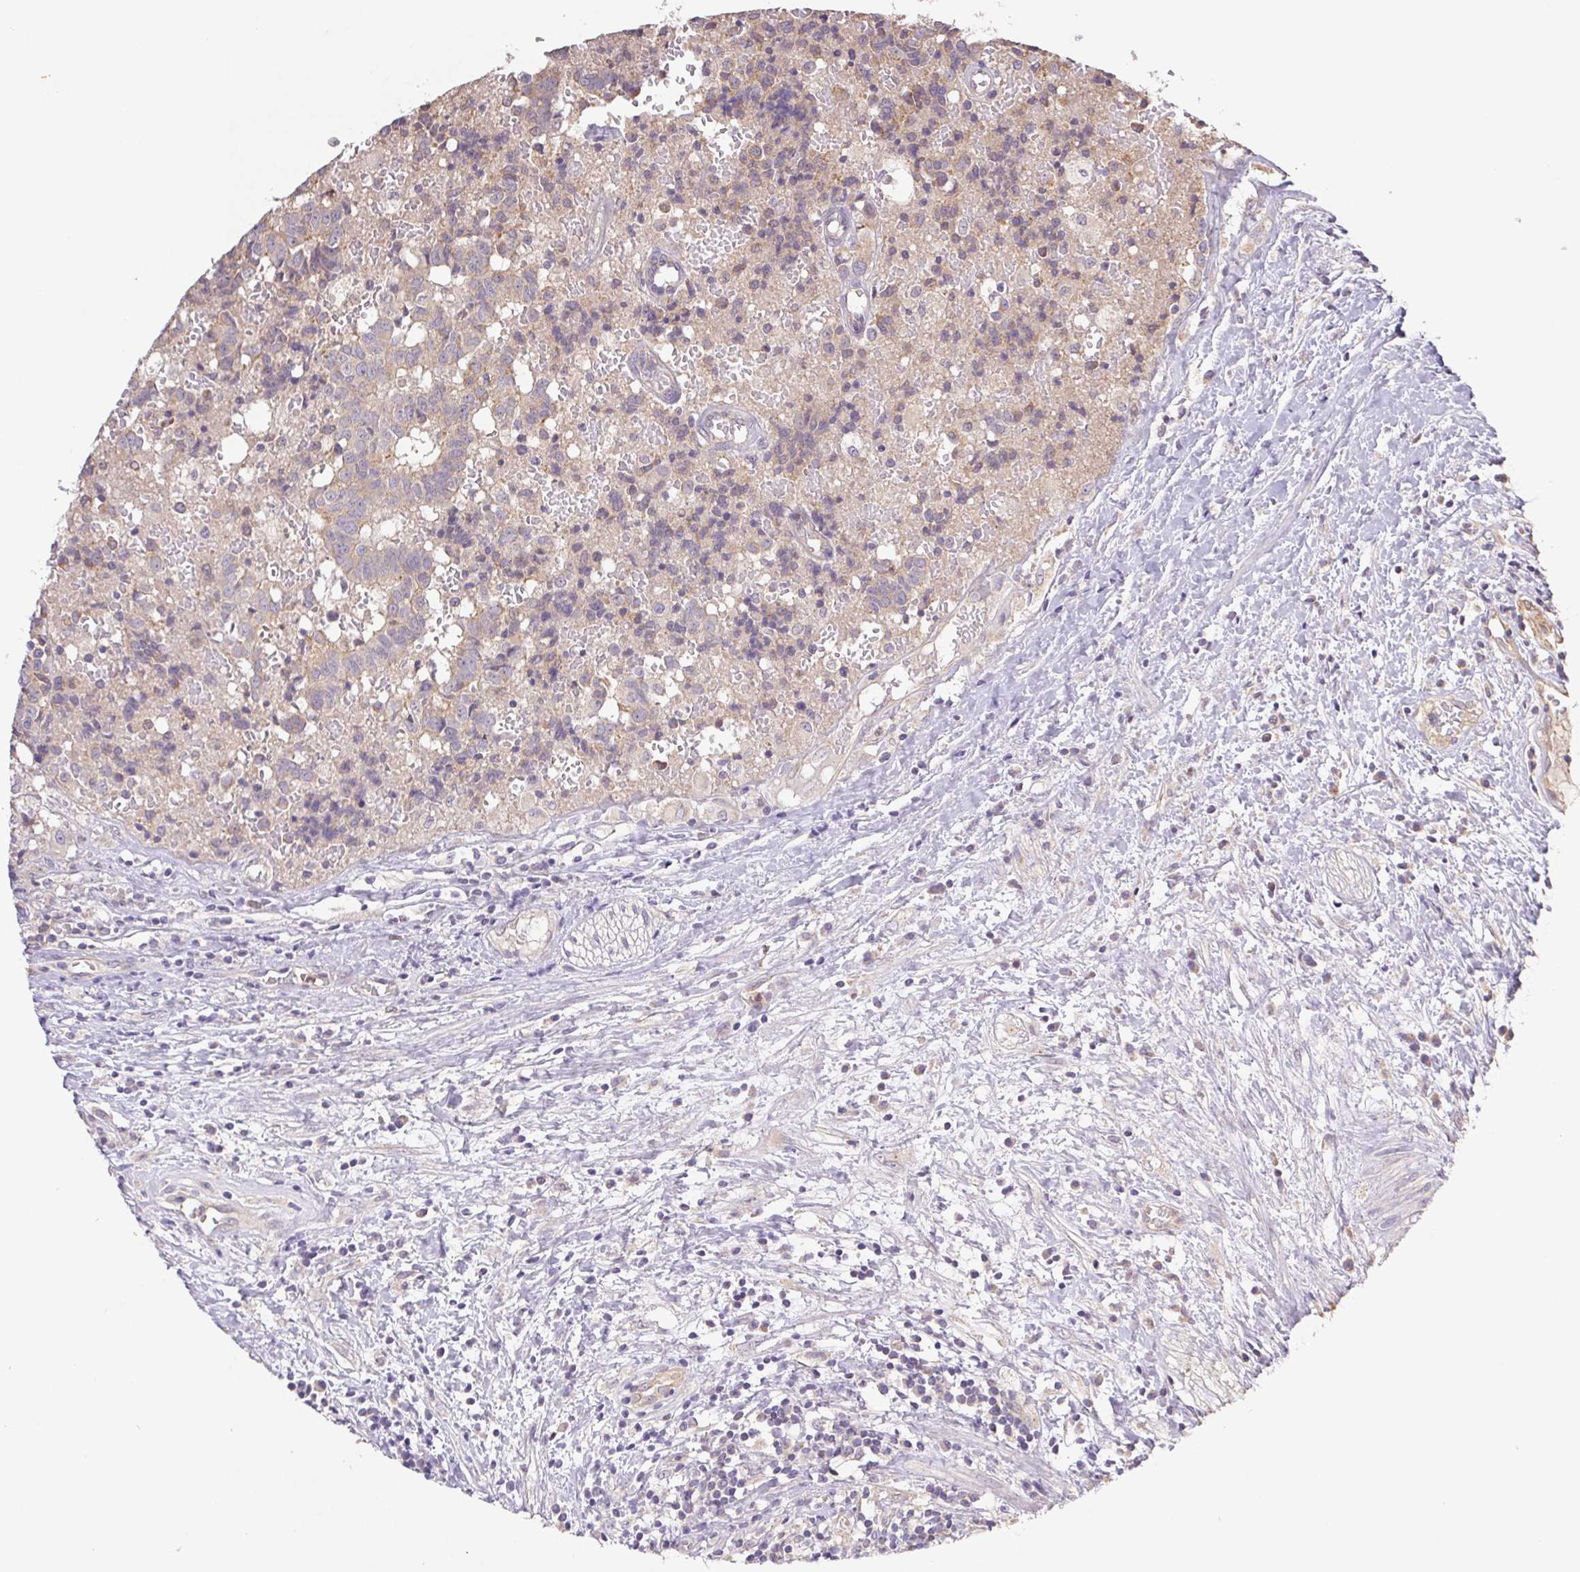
{"staining": {"intensity": "weak", "quantity": ">75%", "location": "cytoplasmic/membranous"}, "tissue": "prostate cancer", "cell_type": "Tumor cells", "image_type": "cancer", "snomed": [{"axis": "morphology", "description": "Adenocarcinoma, High grade"}, {"axis": "topography", "description": "Prostate and seminal vesicle, NOS"}], "caption": "Immunohistochemistry photomicrograph of human high-grade adenocarcinoma (prostate) stained for a protein (brown), which displays low levels of weak cytoplasmic/membranous positivity in about >75% of tumor cells.", "gene": "RAB11A", "patient": {"sex": "male", "age": 60}}